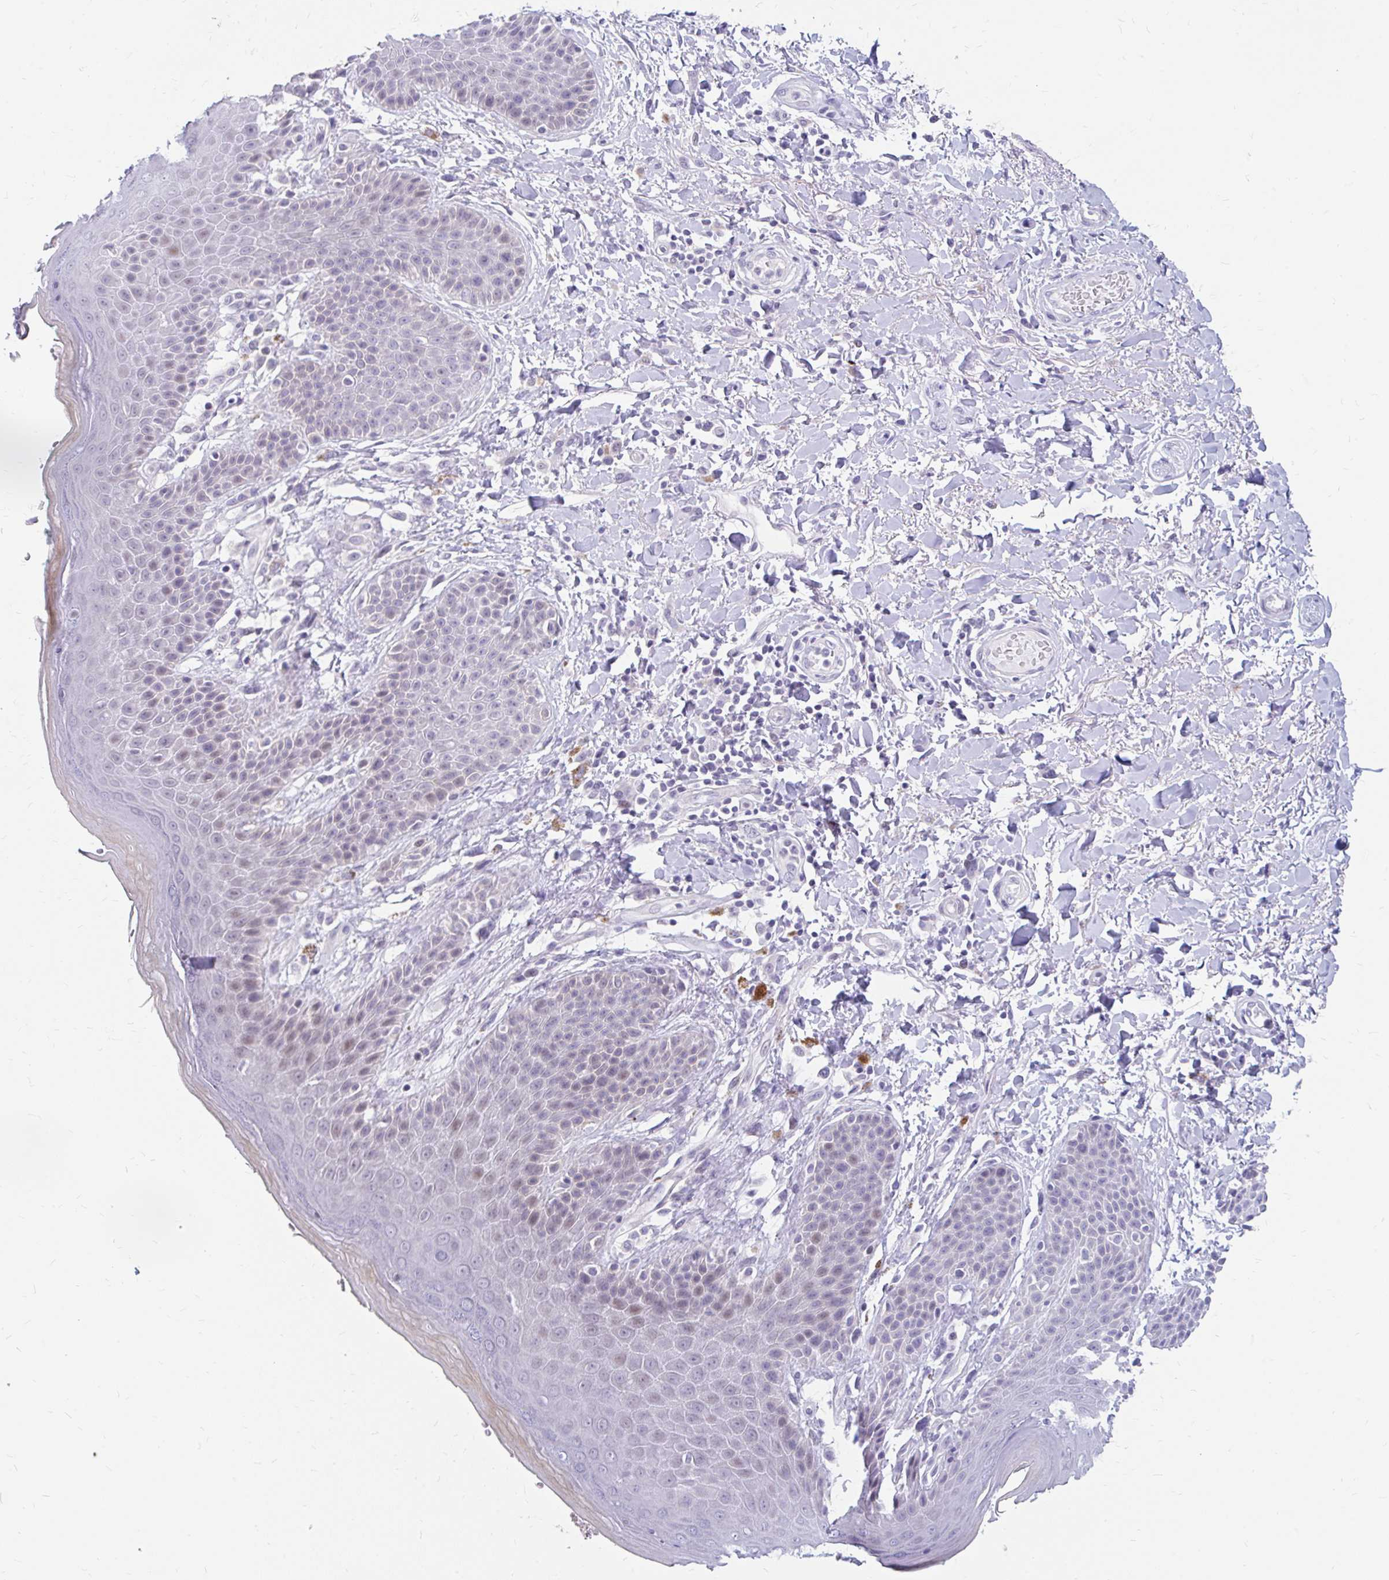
{"staining": {"intensity": "weak", "quantity": "<25%", "location": "nuclear"}, "tissue": "skin", "cell_type": "Epidermal cells", "image_type": "normal", "snomed": [{"axis": "morphology", "description": "Normal tissue, NOS"}, {"axis": "topography", "description": "Peripheral nerve tissue"}], "caption": "This is a histopathology image of IHC staining of benign skin, which shows no positivity in epidermal cells. (Stains: DAB immunohistochemistry (IHC) with hematoxylin counter stain, Microscopy: brightfield microscopy at high magnification).", "gene": "RGS16", "patient": {"sex": "male", "age": 51}}